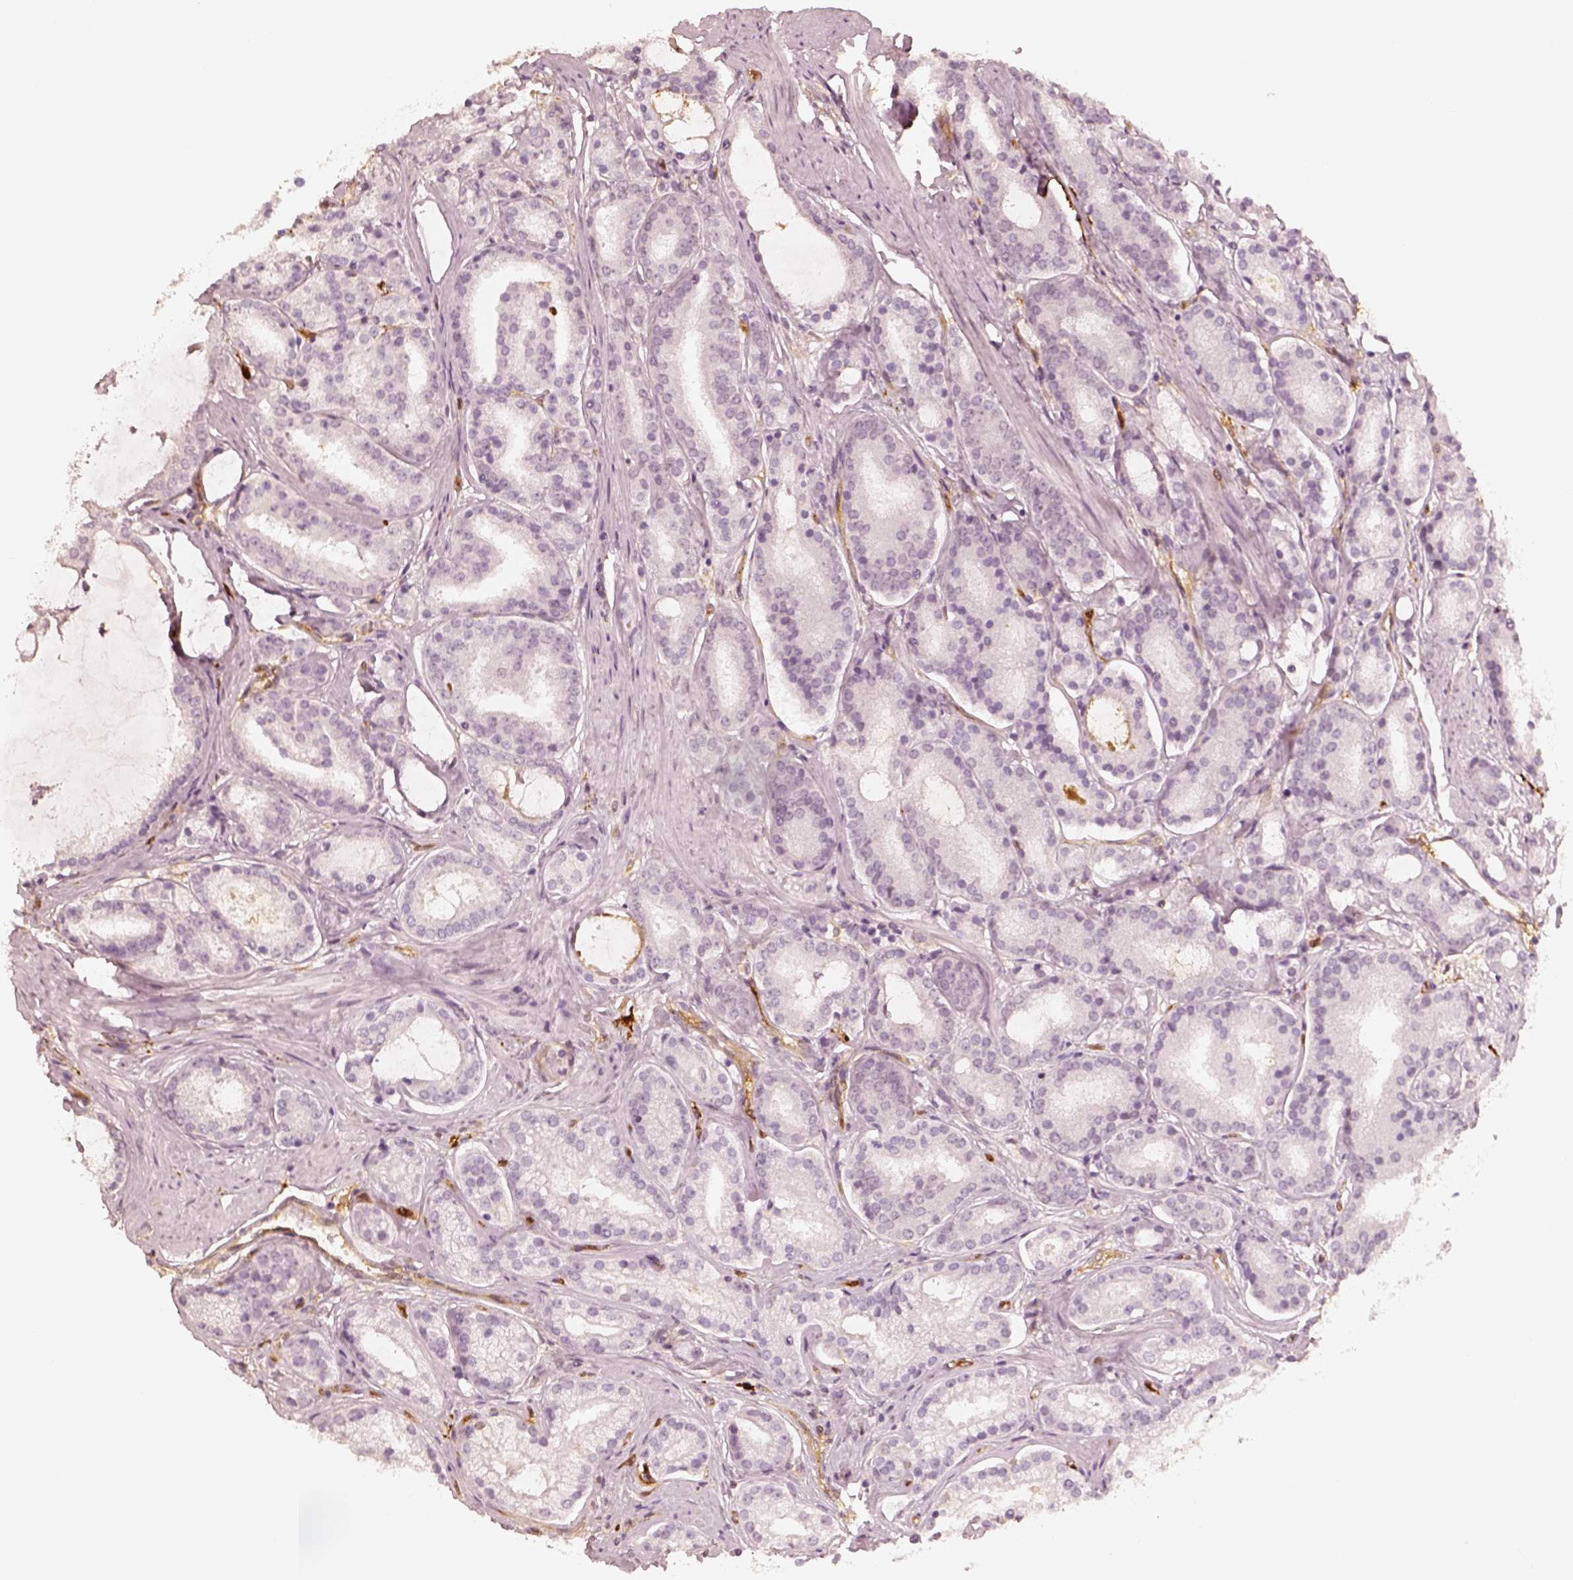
{"staining": {"intensity": "negative", "quantity": "none", "location": "none"}, "tissue": "prostate cancer", "cell_type": "Tumor cells", "image_type": "cancer", "snomed": [{"axis": "morphology", "description": "Adenocarcinoma, High grade"}, {"axis": "topography", "description": "Prostate"}], "caption": "Immunohistochemical staining of adenocarcinoma (high-grade) (prostate) demonstrates no significant expression in tumor cells. The staining is performed using DAB brown chromogen with nuclei counter-stained in using hematoxylin.", "gene": "FSCN1", "patient": {"sex": "male", "age": 63}}